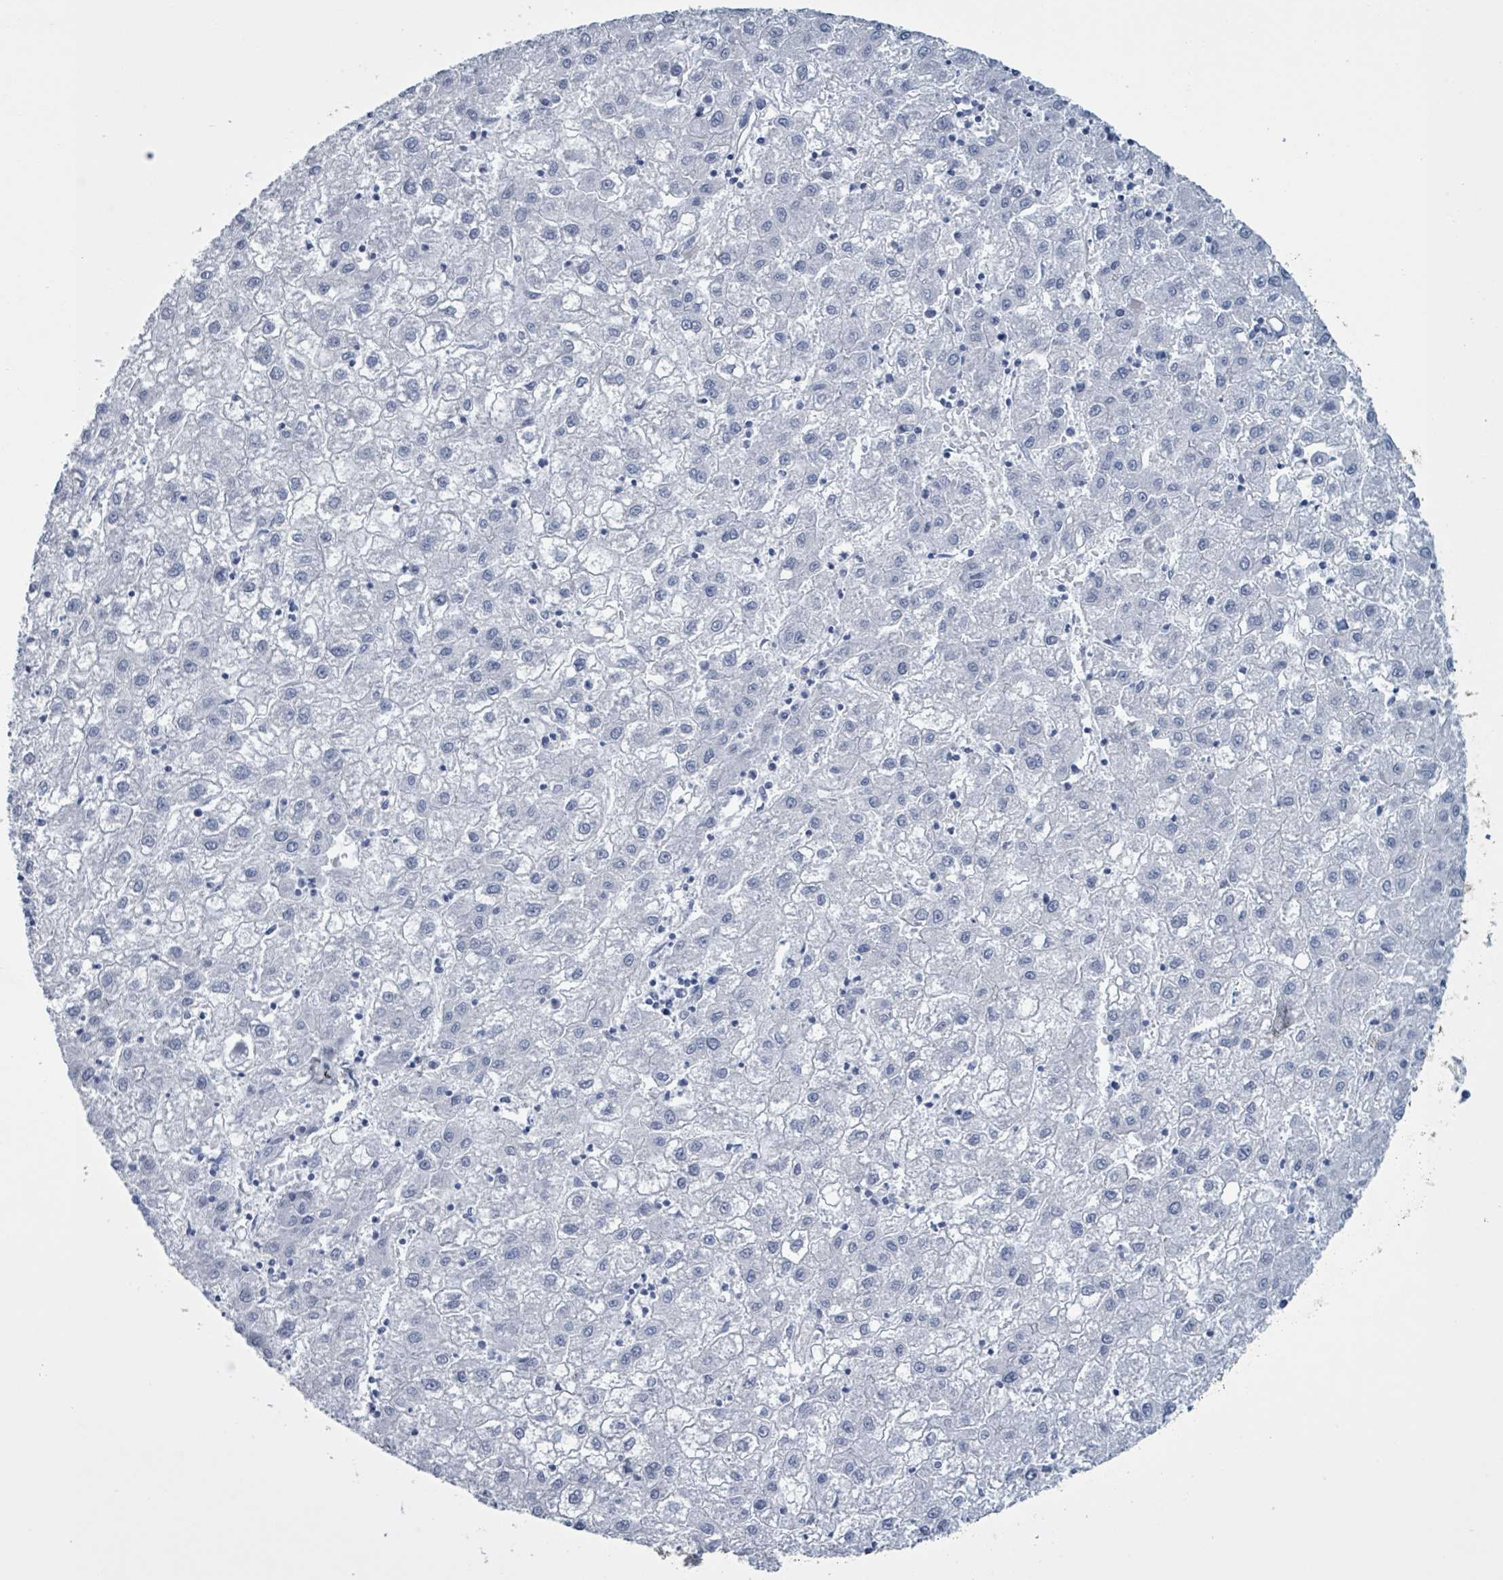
{"staining": {"intensity": "negative", "quantity": "none", "location": "none"}, "tissue": "liver cancer", "cell_type": "Tumor cells", "image_type": "cancer", "snomed": [{"axis": "morphology", "description": "Carcinoma, Hepatocellular, NOS"}, {"axis": "topography", "description": "Liver"}], "caption": "Image shows no significant protein staining in tumor cells of liver cancer (hepatocellular carcinoma).", "gene": "CT45A5", "patient": {"sex": "male", "age": 72}}